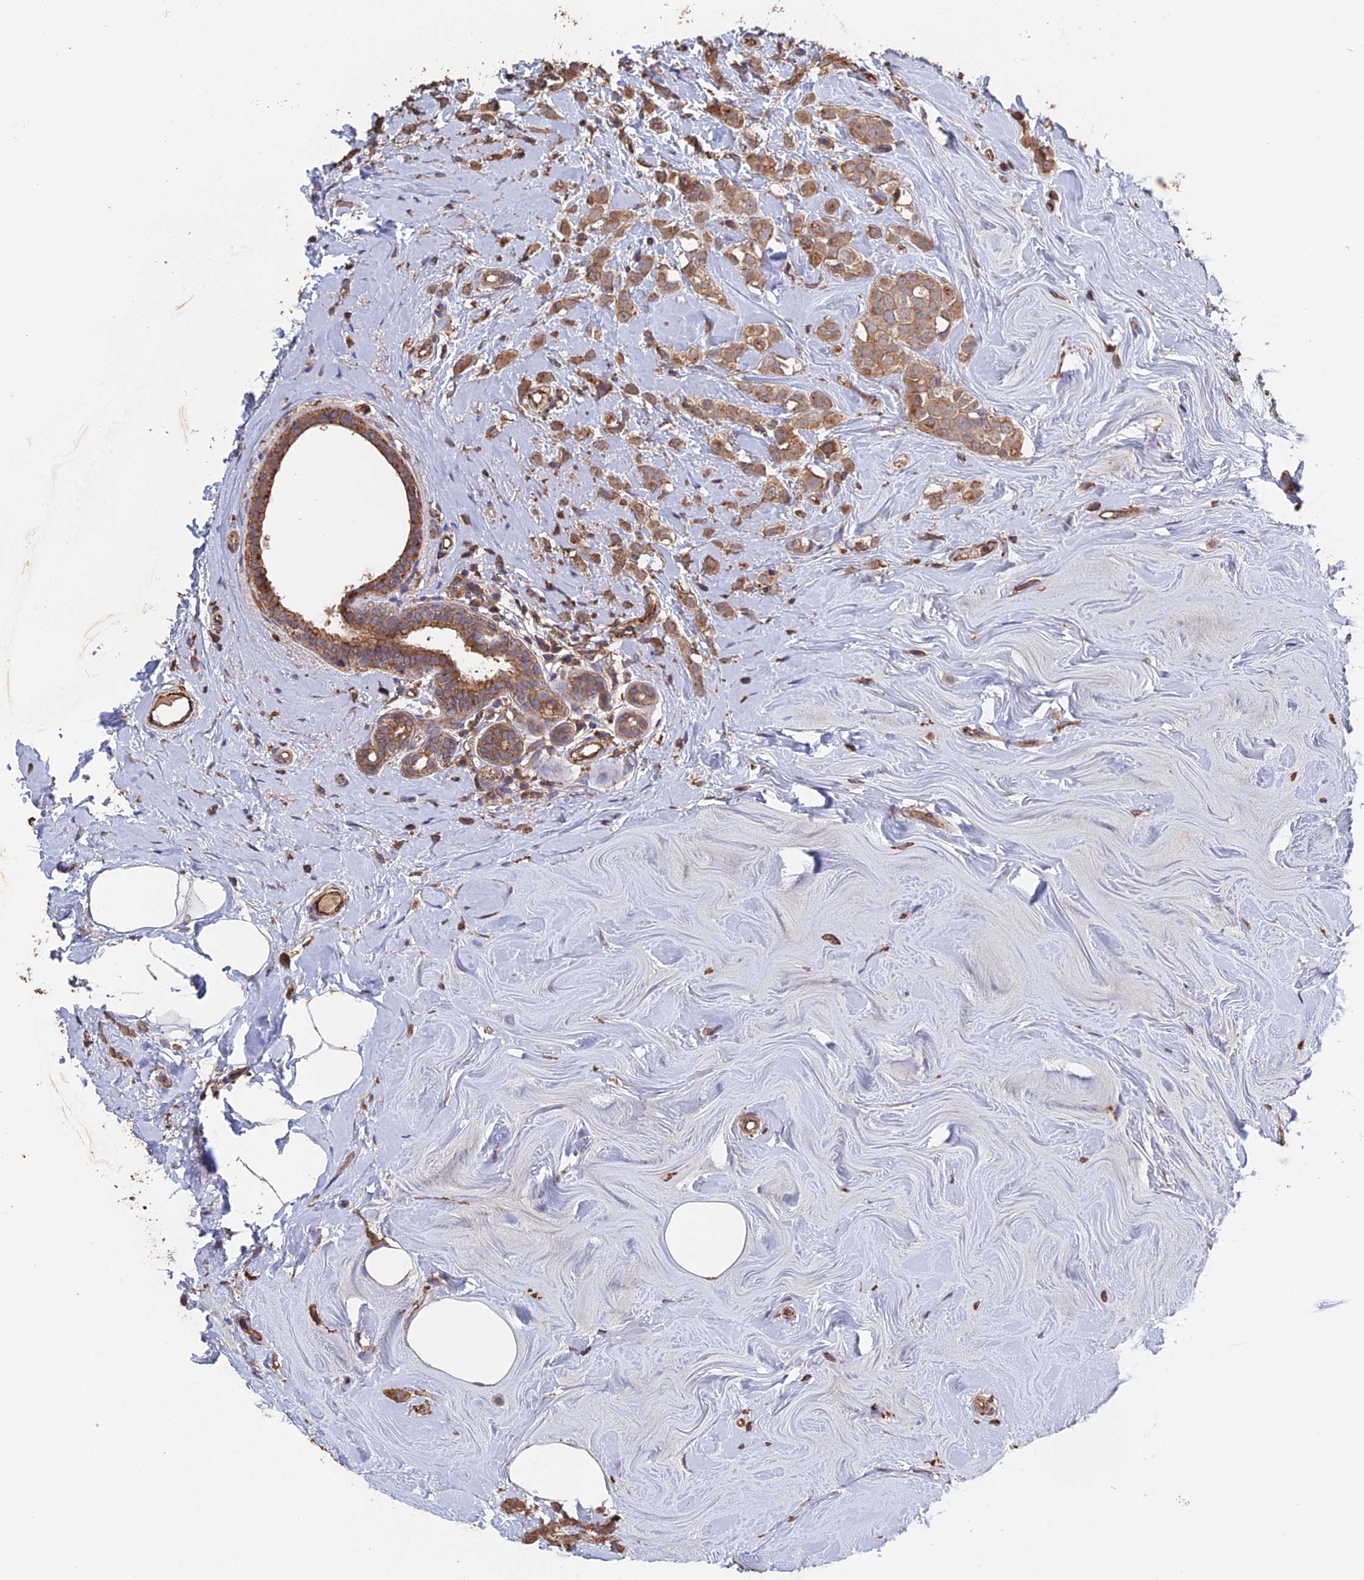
{"staining": {"intensity": "moderate", "quantity": ">75%", "location": "cytoplasmic/membranous"}, "tissue": "breast cancer", "cell_type": "Tumor cells", "image_type": "cancer", "snomed": [{"axis": "morphology", "description": "Lobular carcinoma"}, {"axis": "topography", "description": "Breast"}], "caption": "IHC of breast cancer demonstrates medium levels of moderate cytoplasmic/membranous positivity in approximately >75% of tumor cells.", "gene": "PIGQ", "patient": {"sex": "female", "age": 47}}